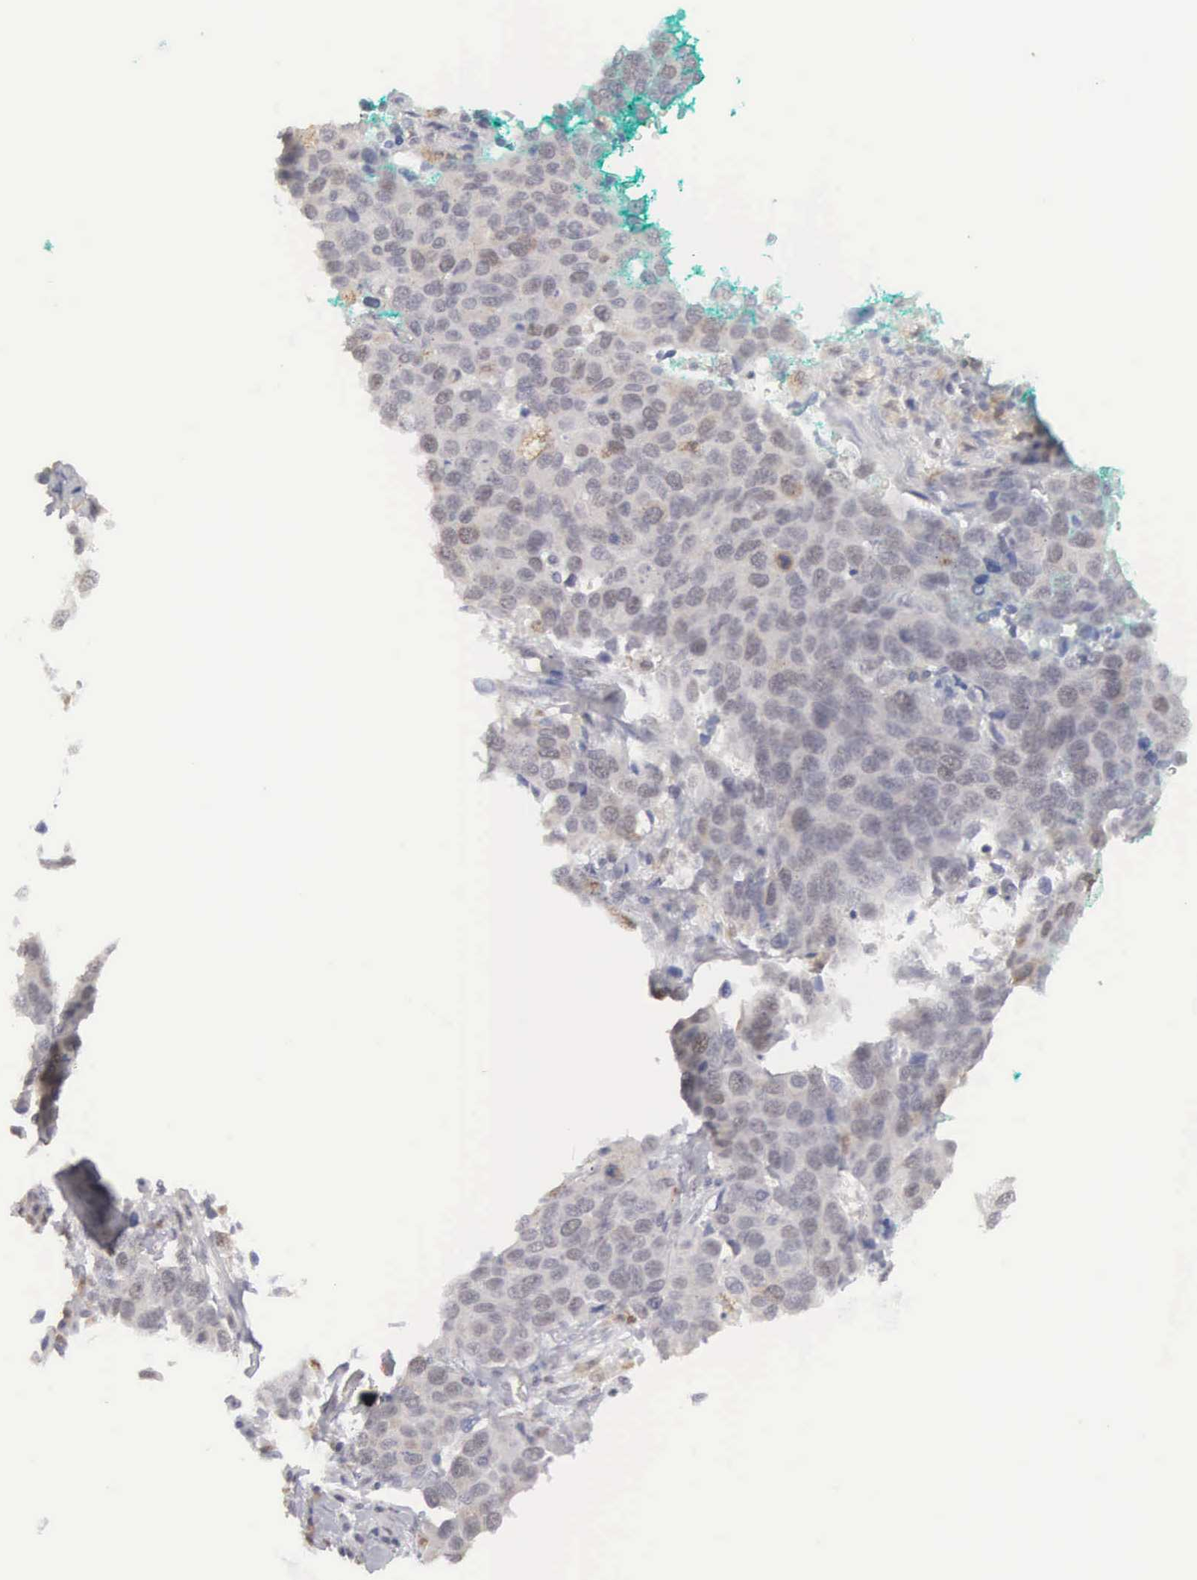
{"staining": {"intensity": "weak", "quantity": "<25%", "location": "nuclear"}, "tissue": "cervical cancer", "cell_type": "Tumor cells", "image_type": "cancer", "snomed": [{"axis": "morphology", "description": "Squamous cell carcinoma, NOS"}, {"axis": "topography", "description": "Cervix"}], "caption": "Squamous cell carcinoma (cervical) was stained to show a protein in brown. There is no significant positivity in tumor cells. The staining is performed using DAB brown chromogen with nuclei counter-stained in using hematoxylin.", "gene": "MNAT1", "patient": {"sex": "female", "age": 54}}